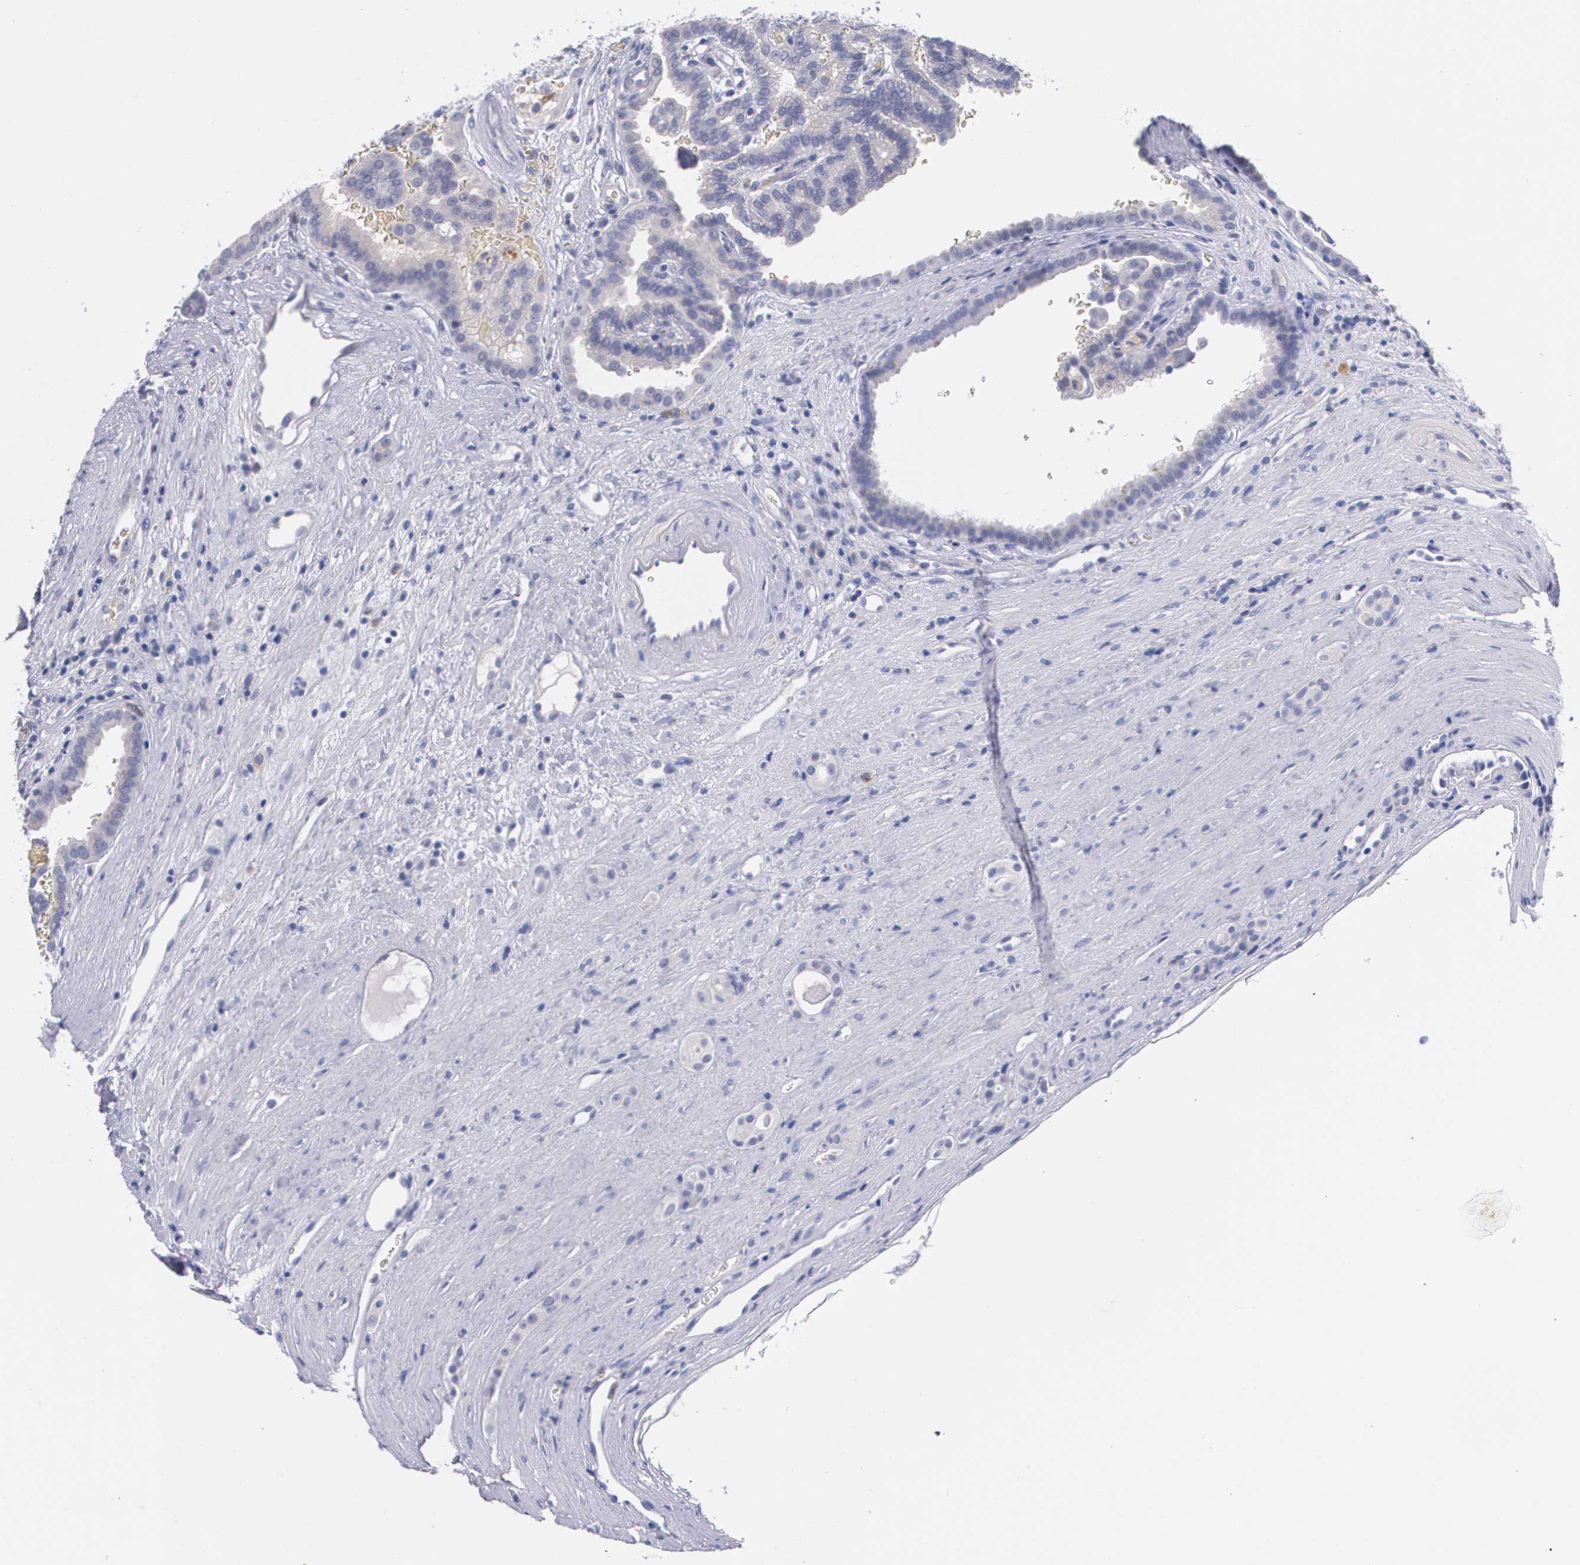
{"staining": {"intensity": "negative", "quantity": "none", "location": "none"}, "tissue": "renal cancer", "cell_type": "Tumor cells", "image_type": "cancer", "snomed": [{"axis": "morphology", "description": "Adenocarcinoma, NOS"}, {"axis": "topography", "description": "Kidney"}], "caption": "Immunohistochemistry photomicrograph of human renal adenocarcinoma stained for a protein (brown), which displays no positivity in tumor cells. Brightfield microscopy of IHC stained with DAB (brown) and hematoxylin (blue), captured at high magnification.", "gene": "HMMR", "patient": {"sex": "male", "age": 61}}